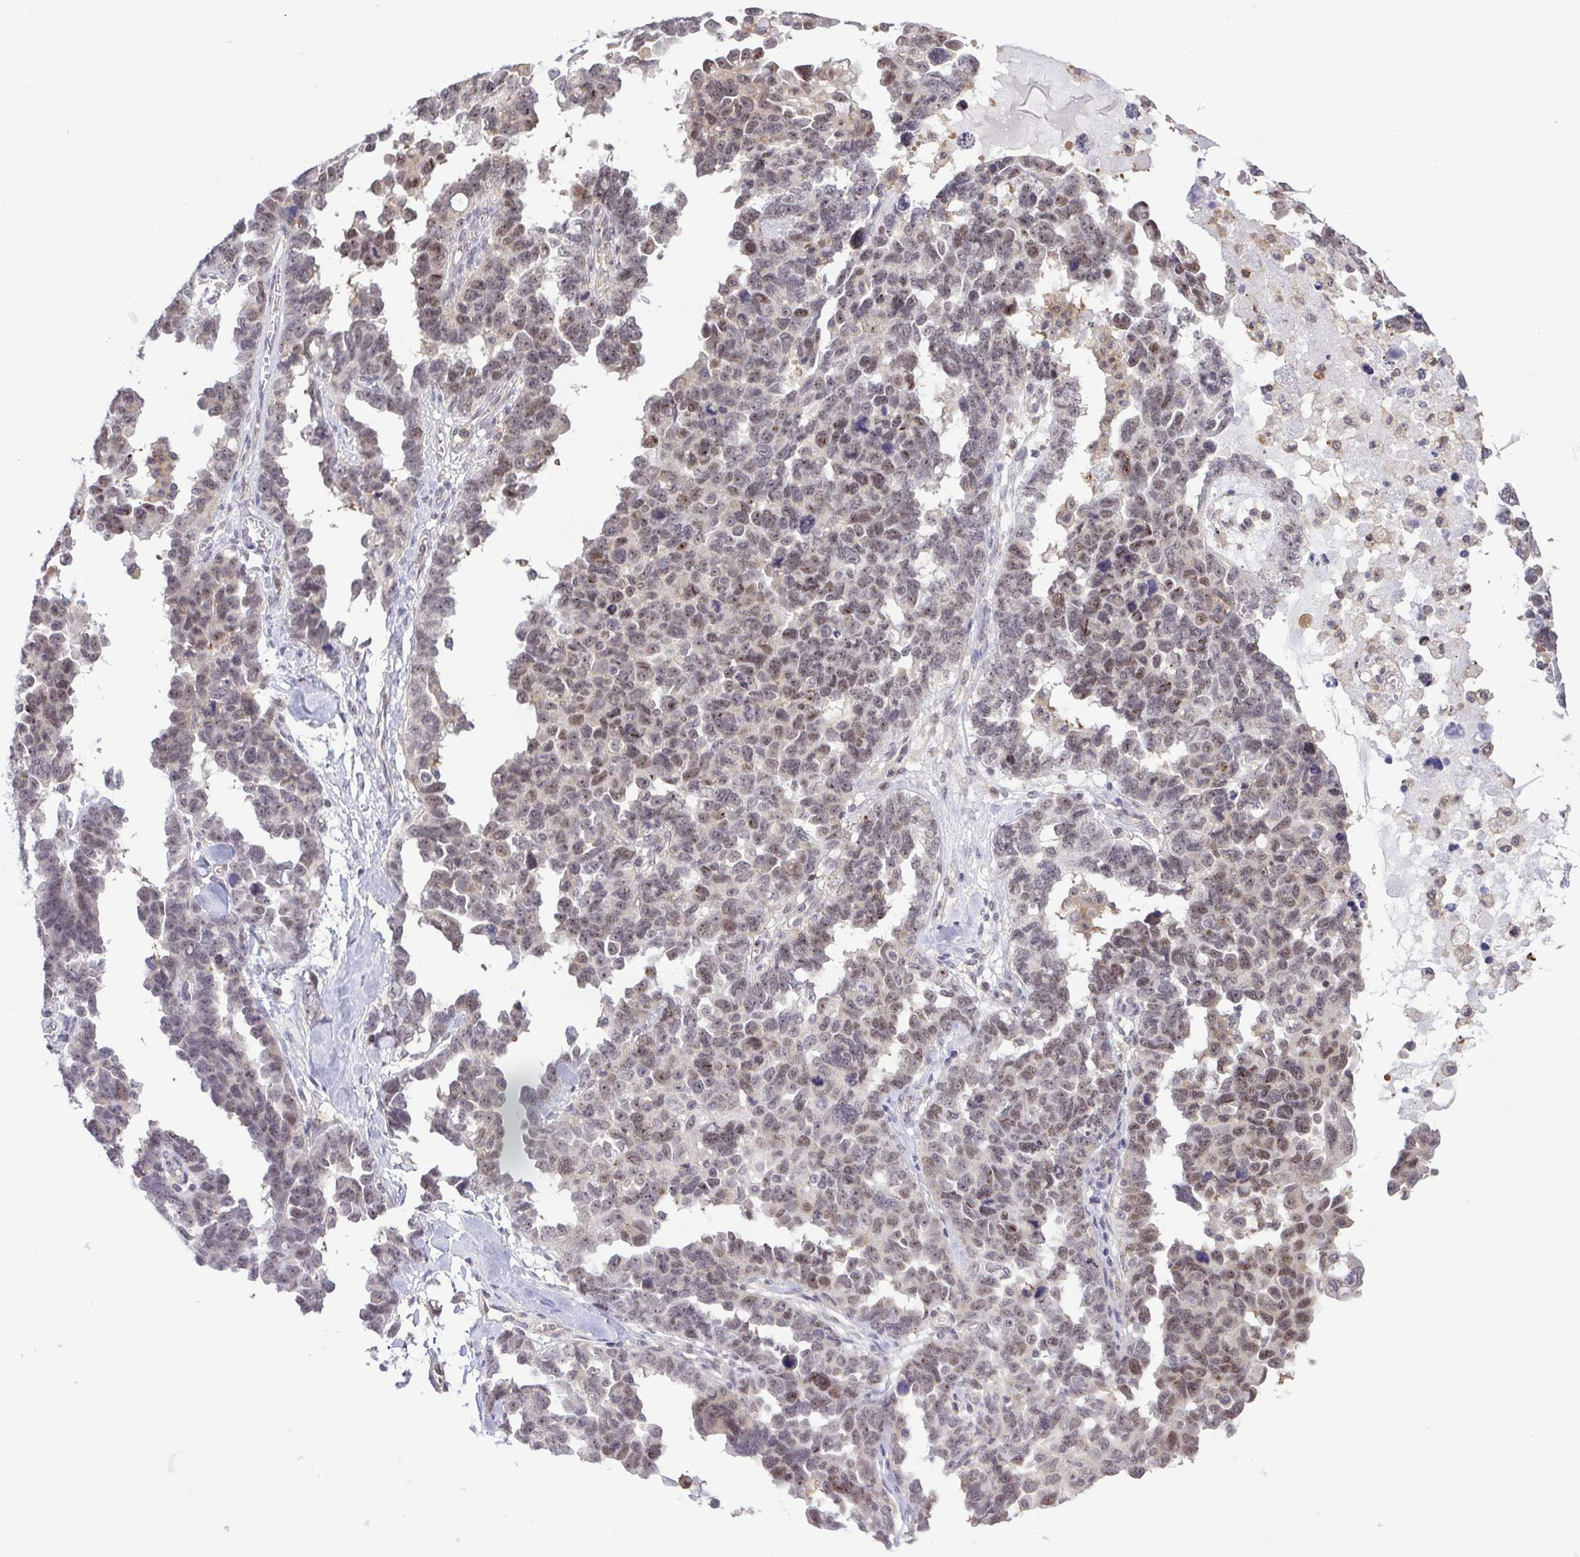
{"staining": {"intensity": "weak", "quantity": "25%-75%", "location": "nuclear"}, "tissue": "ovarian cancer", "cell_type": "Tumor cells", "image_type": "cancer", "snomed": [{"axis": "morphology", "description": "Cystadenocarcinoma, serous, NOS"}, {"axis": "topography", "description": "Ovary"}], "caption": "The histopathology image shows staining of serous cystadenocarcinoma (ovarian), revealing weak nuclear protein positivity (brown color) within tumor cells.", "gene": "RSL24D1", "patient": {"sex": "female", "age": 69}}